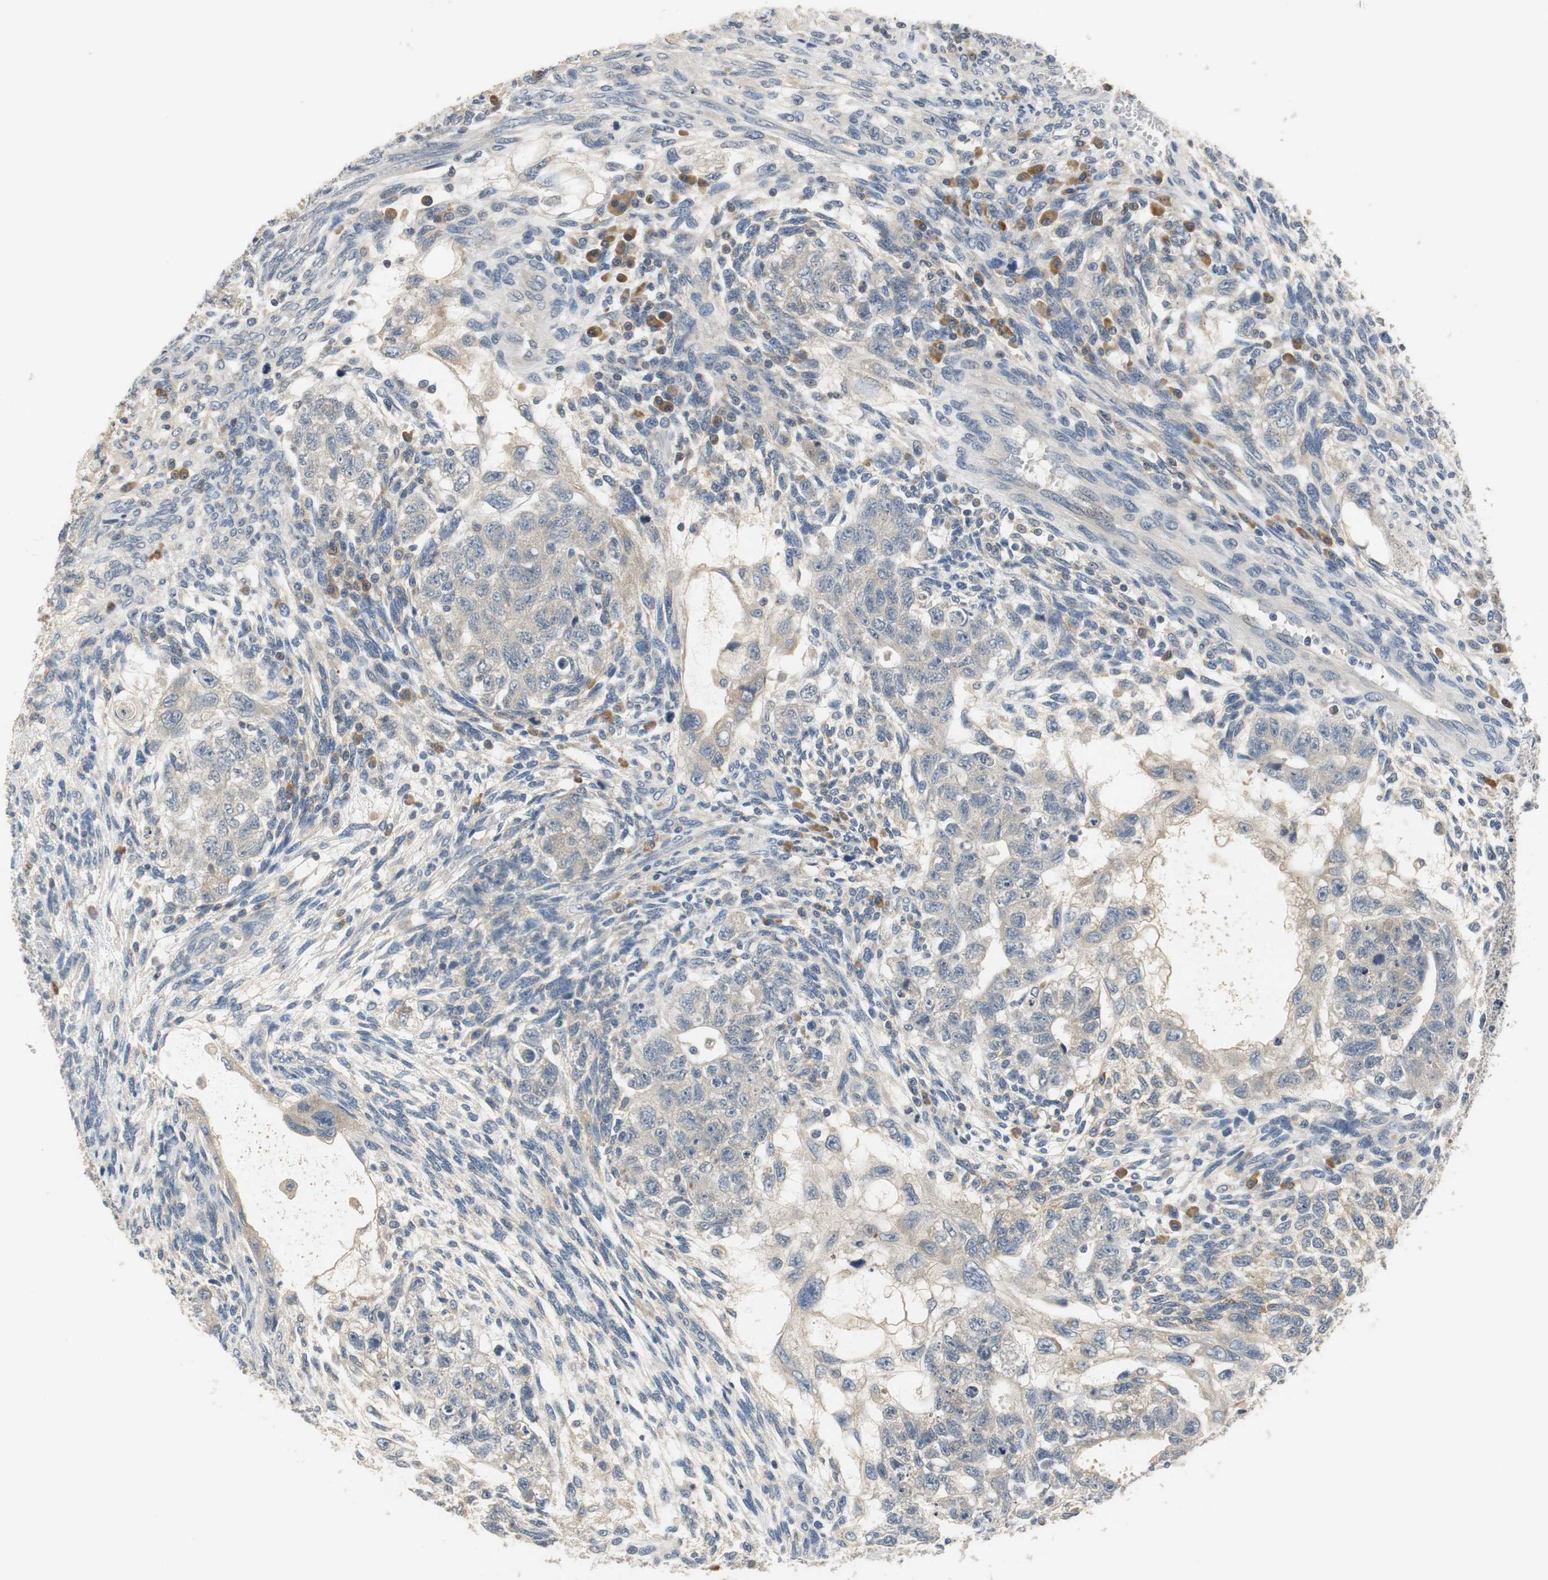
{"staining": {"intensity": "weak", "quantity": "25%-75%", "location": "cytoplasmic/membranous"}, "tissue": "testis cancer", "cell_type": "Tumor cells", "image_type": "cancer", "snomed": [{"axis": "morphology", "description": "Normal tissue, NOS"}, {"axis": "morphology", "description": "Carcinoma, Embryonal, NOS"}, {"axis": "topography", "description": "Testis"}], "caption": "Human embryonal carcinoma (testis) stained with a protein marker reveals weak staining in tumor cells.", "gene": "GLCCI1", "patient": {"sex": "male", "age": 36}}